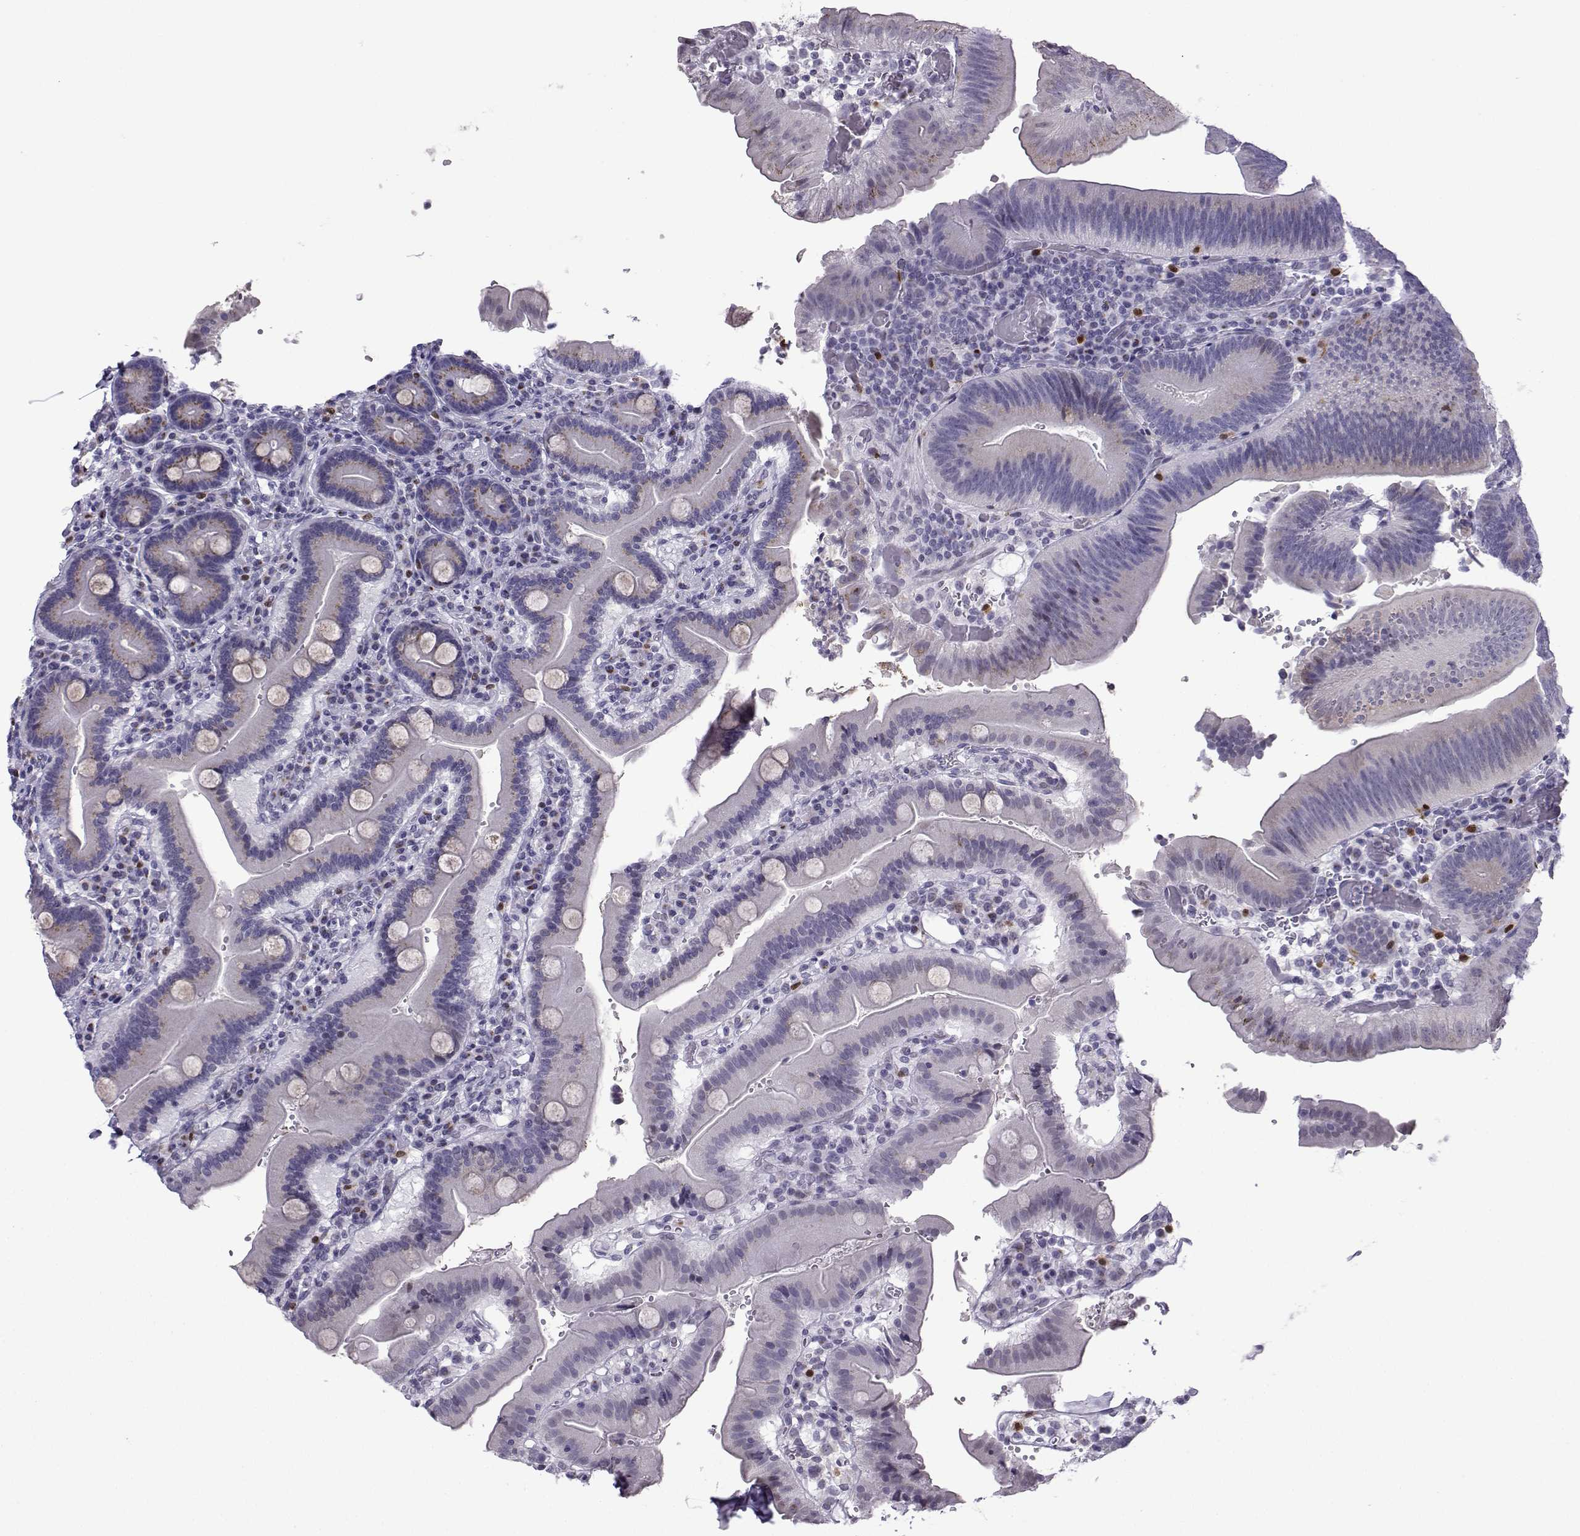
{"staining": {"intensity": "weak", "quantity": "<25%", "location": "cytoplasmic/membranous"}, "tissue": "duodenum", "cell_type": "Glandular cells", "image_type": "normal", "snomed": [{"axis": "morphology", "description": "Normal tissue, NOS"}, {"axis": "topography", "description": "Duodenum"}], "caption": "Immunohistochemistry of unremarkable duodenum reveals no positivity in glandular cells. (Stains: DAB immunohistochemistry (IHC) with hematoxylin counter stain, Microscopy: brightfield microscopy at high magnification).", "gene": "HTR7", "patient": {"sex": "female", "age": 62}}